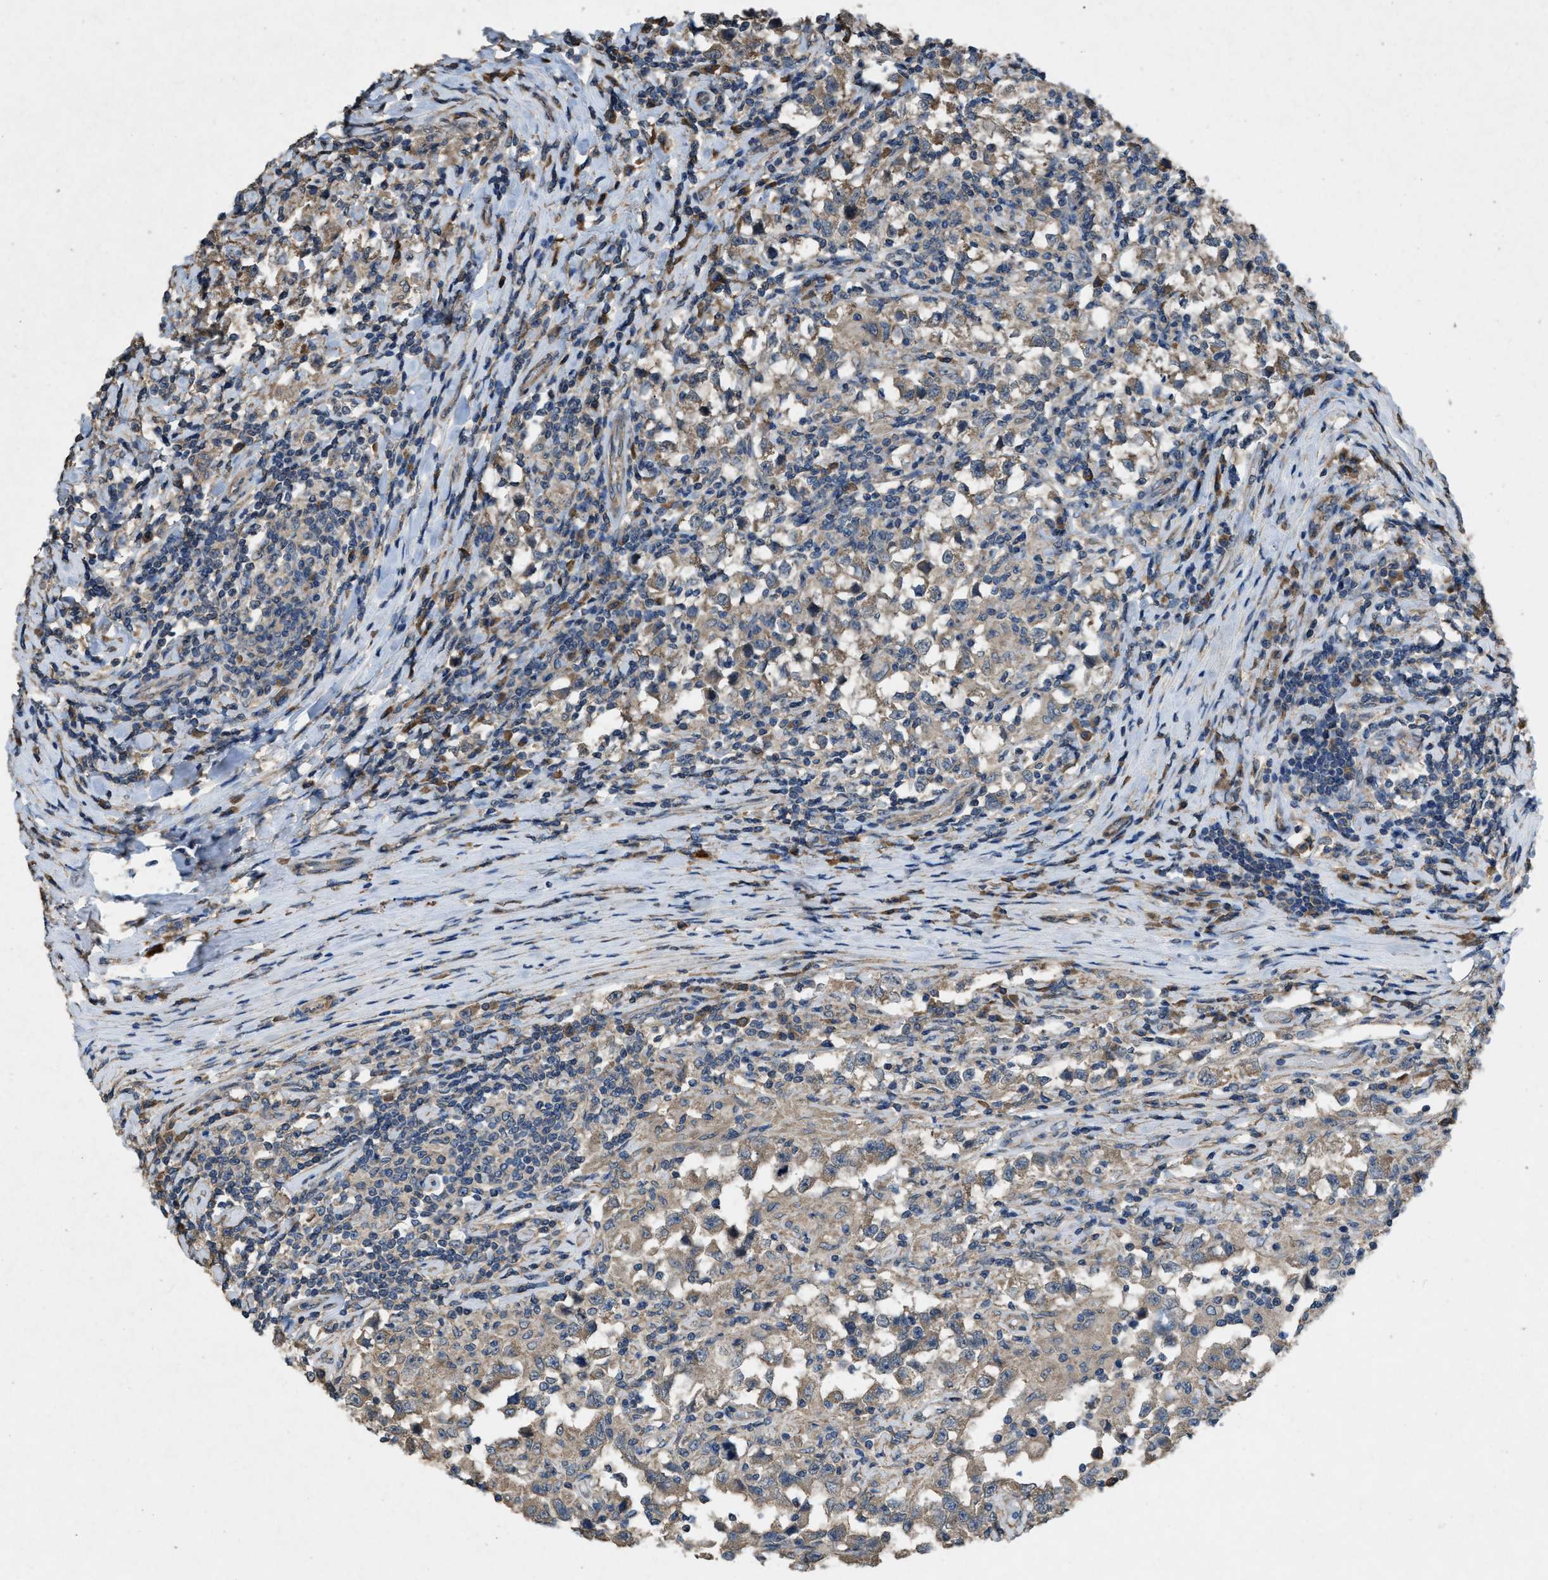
{"staining": {"intensity": "weak", "quantity": "25%-75%", "location": "cytoplasmic/membranous"}, "tissue": "testis cancer", "cell_type": "Tumor cells", "image_type": "cancer", "snomed": [{"axis": "morphology", "description": "Carcinoma, Embryonal, NOS"}, {"axis": "topography", "description": "Testis"}], "caption": "Protein staining of testis cancer tissue reveals weak cytoplasmic/membranous expression in approximately 25%-75% of tumor cells.", "gene": "ARL6", "patient": {"sex": "male", "age": 21}}